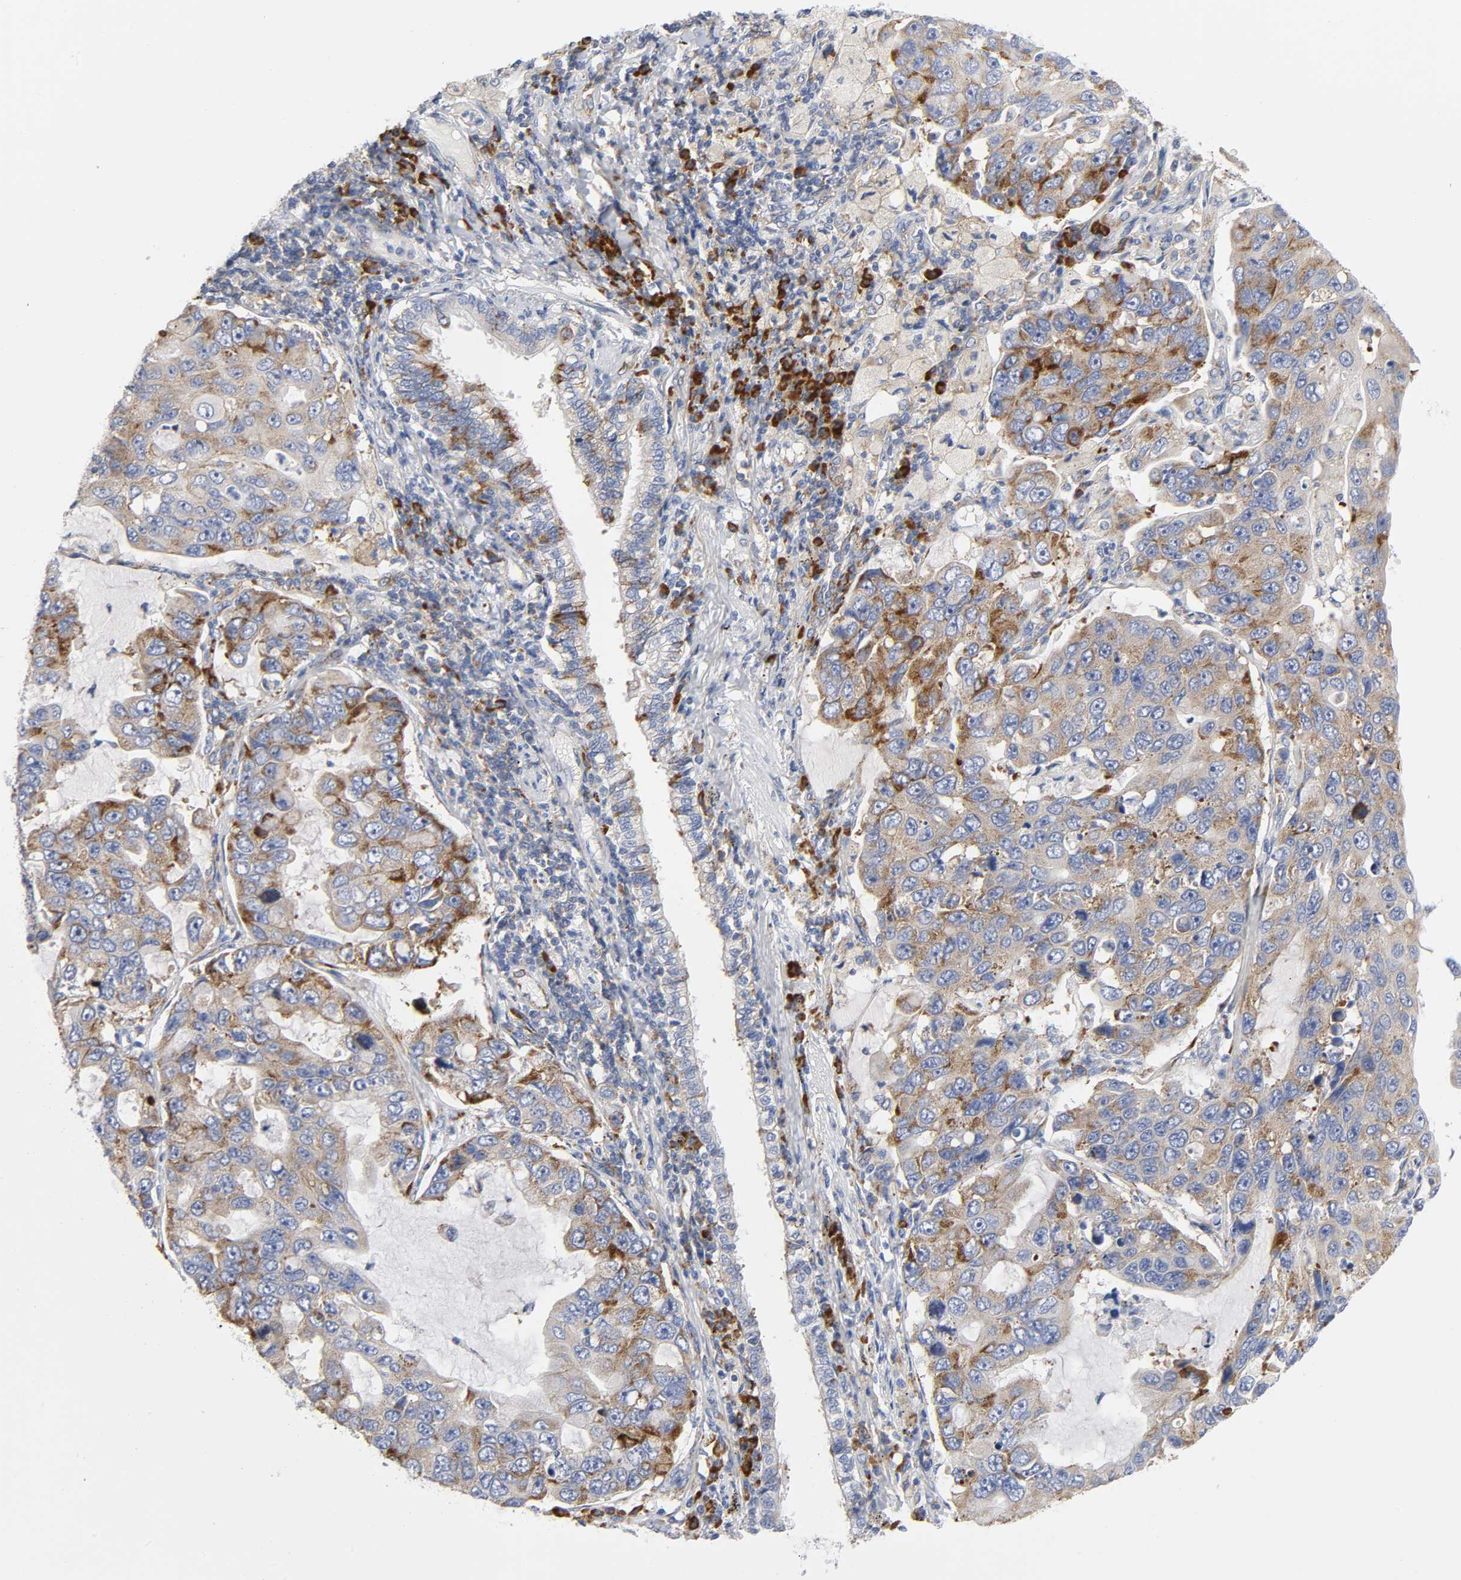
{"staining": {"intensity": "strong", "quantity": ">75%", "location": "cytoplasmic/membranous"}, "tissue": "lung cancer", "cell_type": "Tumor cells", "image_type": "cancer", "snomed": [{"axis": "morphology", "description": "Adenocarcinoma, NOS"}, {"axis": "topography", "description": "Lung"}], "caption": "Lung cancer (adenocarcinoma) was stained to show a protein in brown. There is high levels of strong cytoplasmic/membranous staining in approximately >75% of tumor cells.", "gene": "REL", "patient": {"sex": "male", "age": 64}}